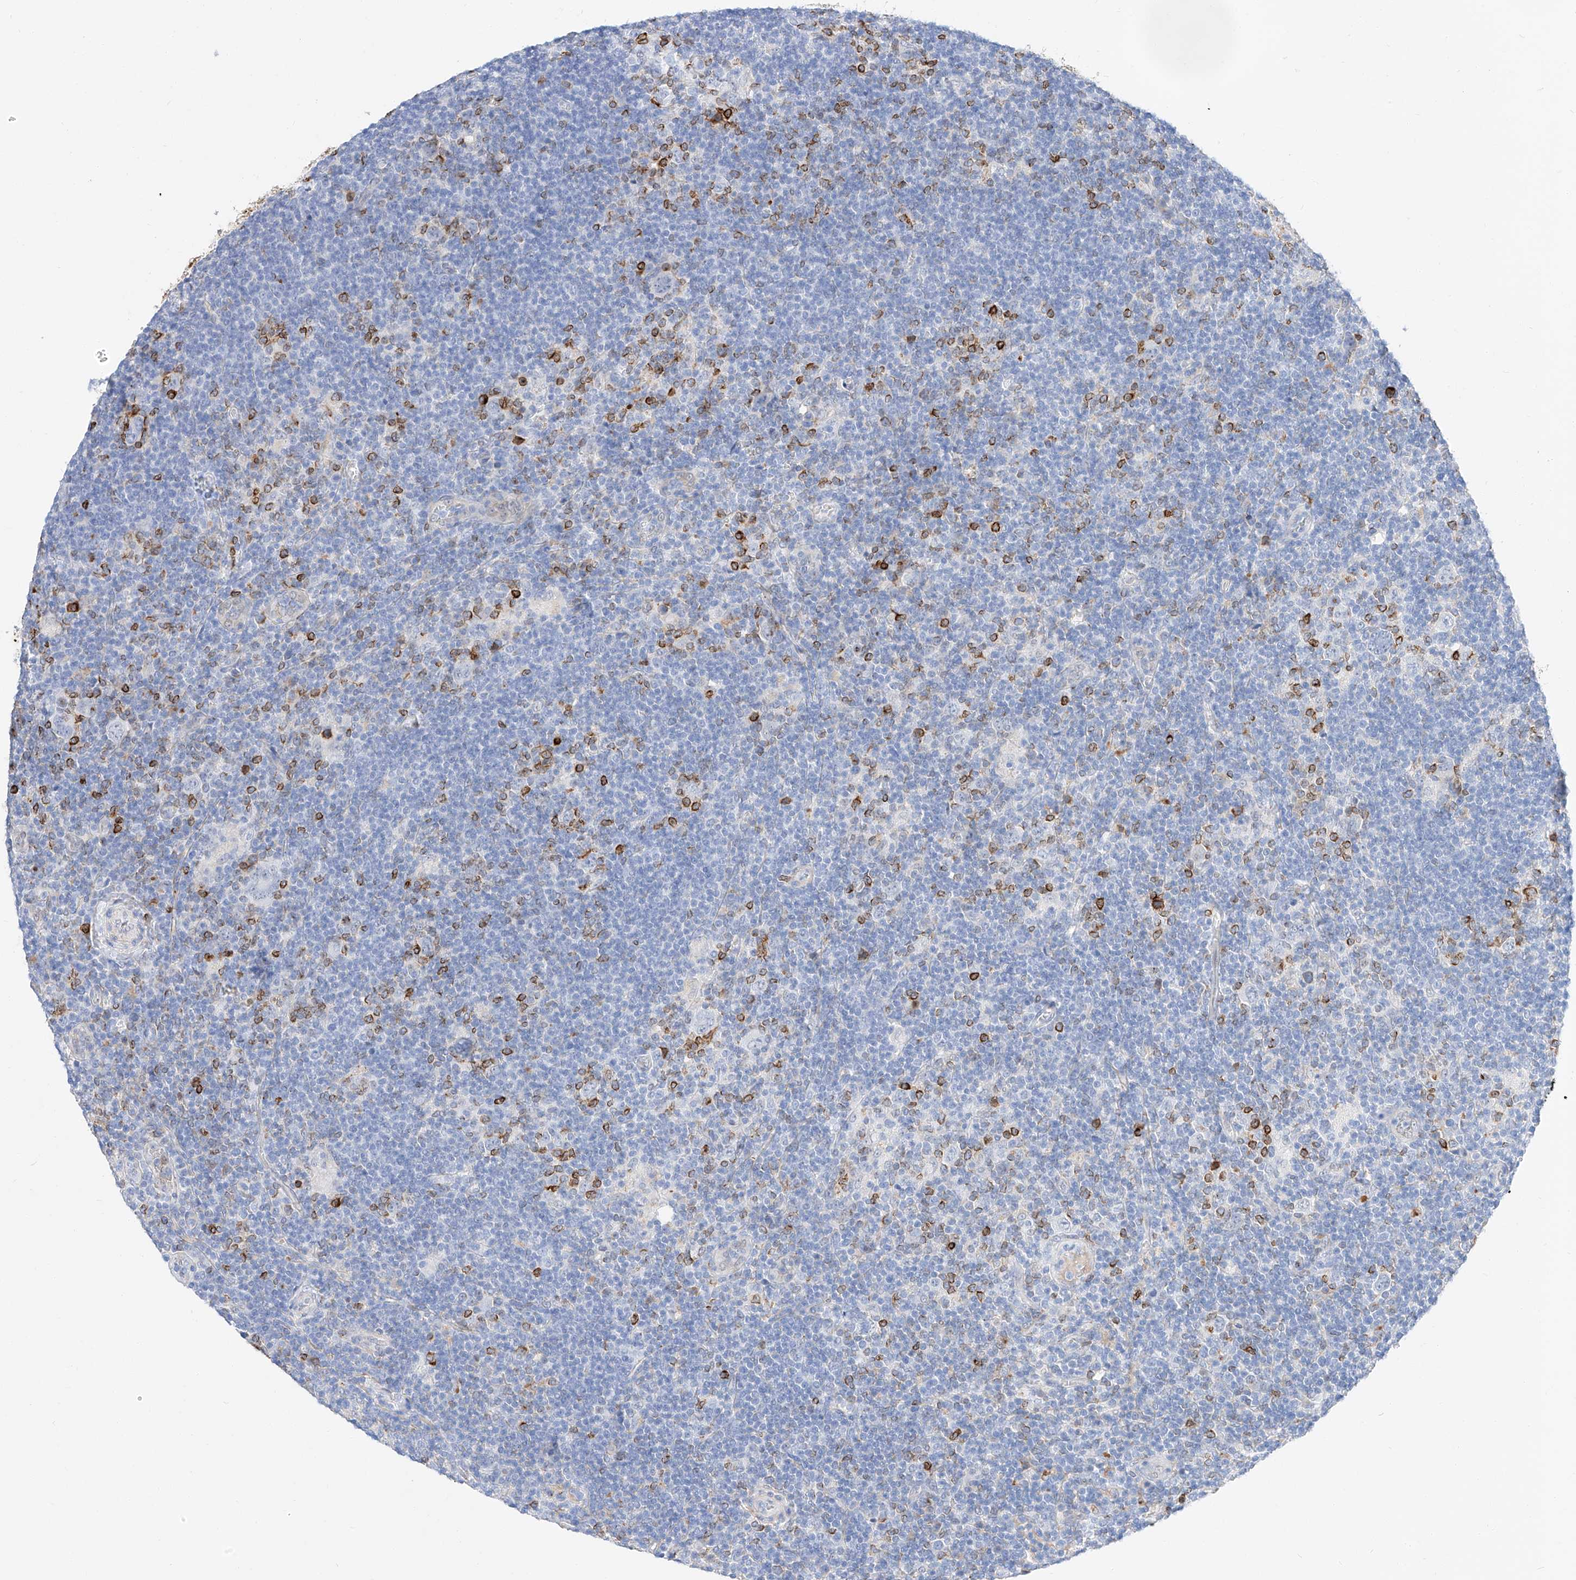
{"staining": {"intensity": "negative", "quantity": "none", "location": "none"}, "tissue": "lymphoma", "cell_type": "Tumor cells", "image_type": "cancer", "snomed": [{"axis": "morphology", "description": "Hodgkin's disease, NOS"}, {"axis": "topography", "description": "Lymph node"}], "caption": "Tumor cells show no significant staining in lymphoma. (DAB (3,3'-diaminobenzidine) immunohistochemistry with hematoxylin counter stain).", "gene": "MAP7", "patient": {"sex": "female", "age": 57}}